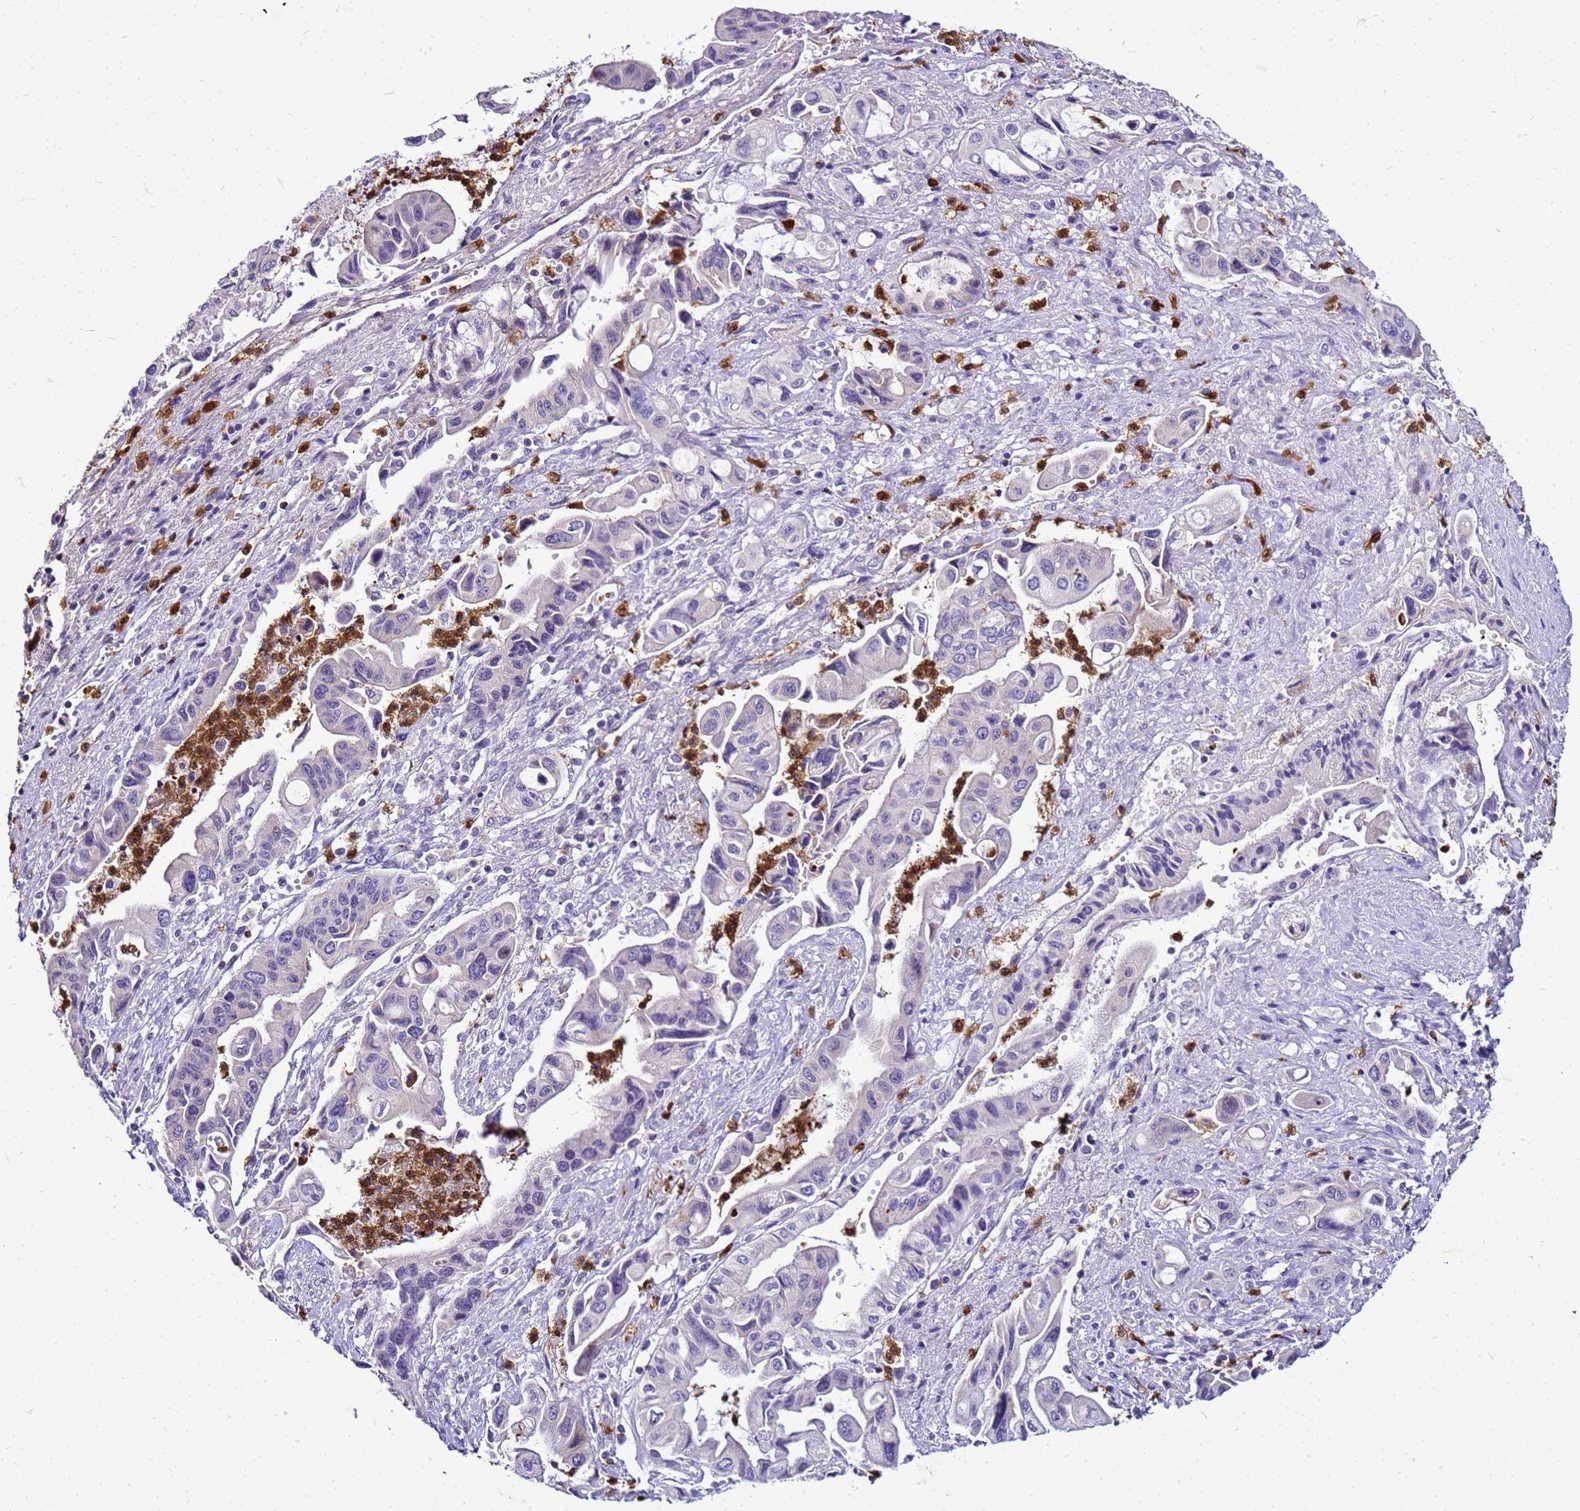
{"staining": {"intensity": "negative", "quantity": "none", "location": "none"}, "tissue": "pancreatic cancer", "cell_type": "Tumor cells", "image_type": "cancer", "snomed": [{"axis": "morphology", "description": "Adenocarcinoma, NOS"}, {"axis": "topography", "description": "Pancreas"}], "caption": "A high-resolution micrograph shows immunohistochemistry staining of pancreatic cancer, which exhibits no significant staining in tumor cells.", "gene": "VPS4B", "patient": {"sex": "female", "age": 50}}